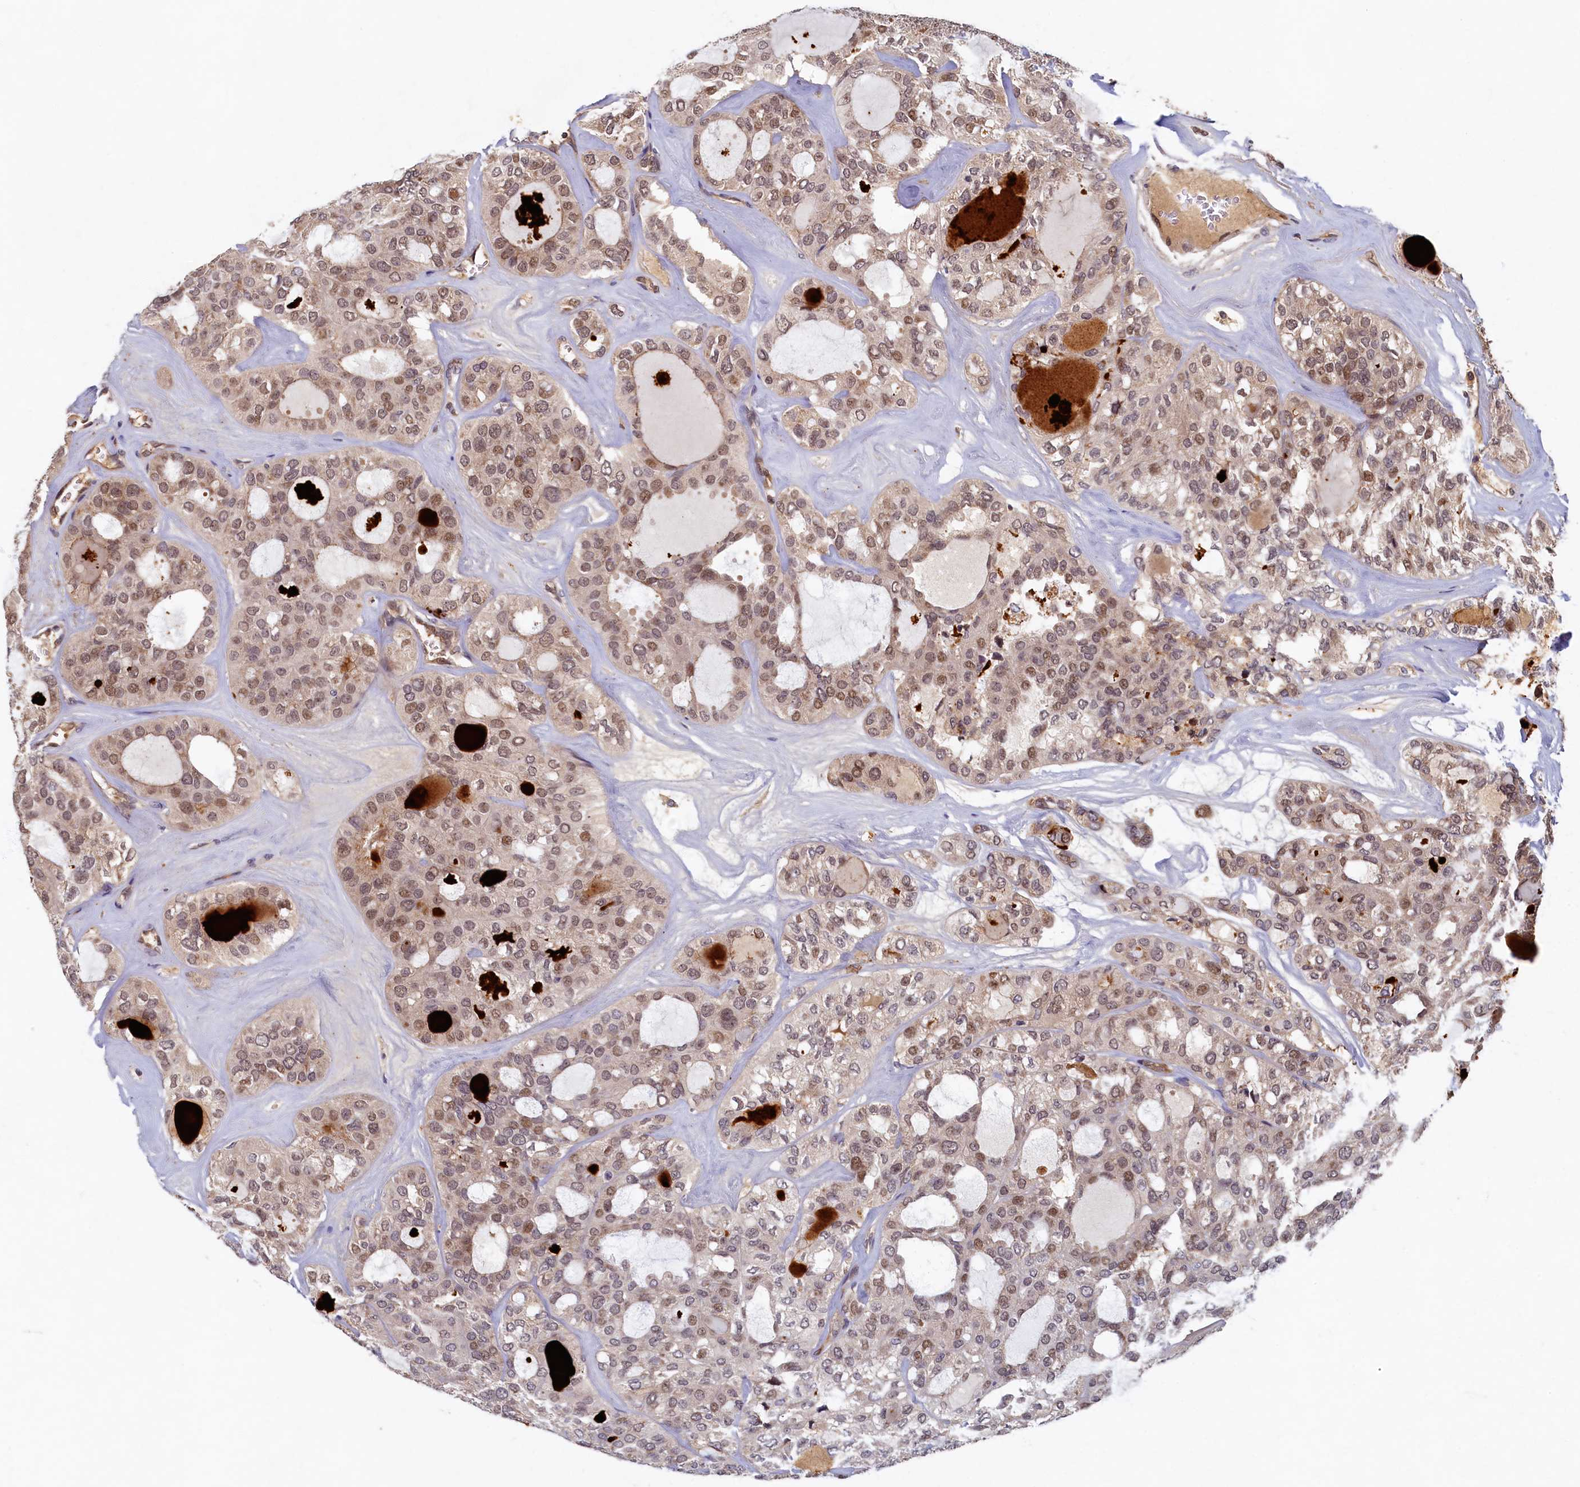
{"staining": {"intensity": "moderate", "quantity": "<25%", "location": "nuclear"}, "tissue": "thyroid cancer", "cell_type": "Tumor cells", "image_type": "cancer", "snomed": [{"axis": "morphology", "description": "Follicular adenoma carcinoma, NOS"}, {"axis": "topography", "description": "Thyroid gland"}], "caption": "There is low levels of moderate nuclear expression in tumor cells of thyroid cancer (follicular adenoma carcinoma), as demonstrated by immunohistochemical staining (brown color).", "gene": "LCMT2", "patient": {"sex": "male", "age": 75}}